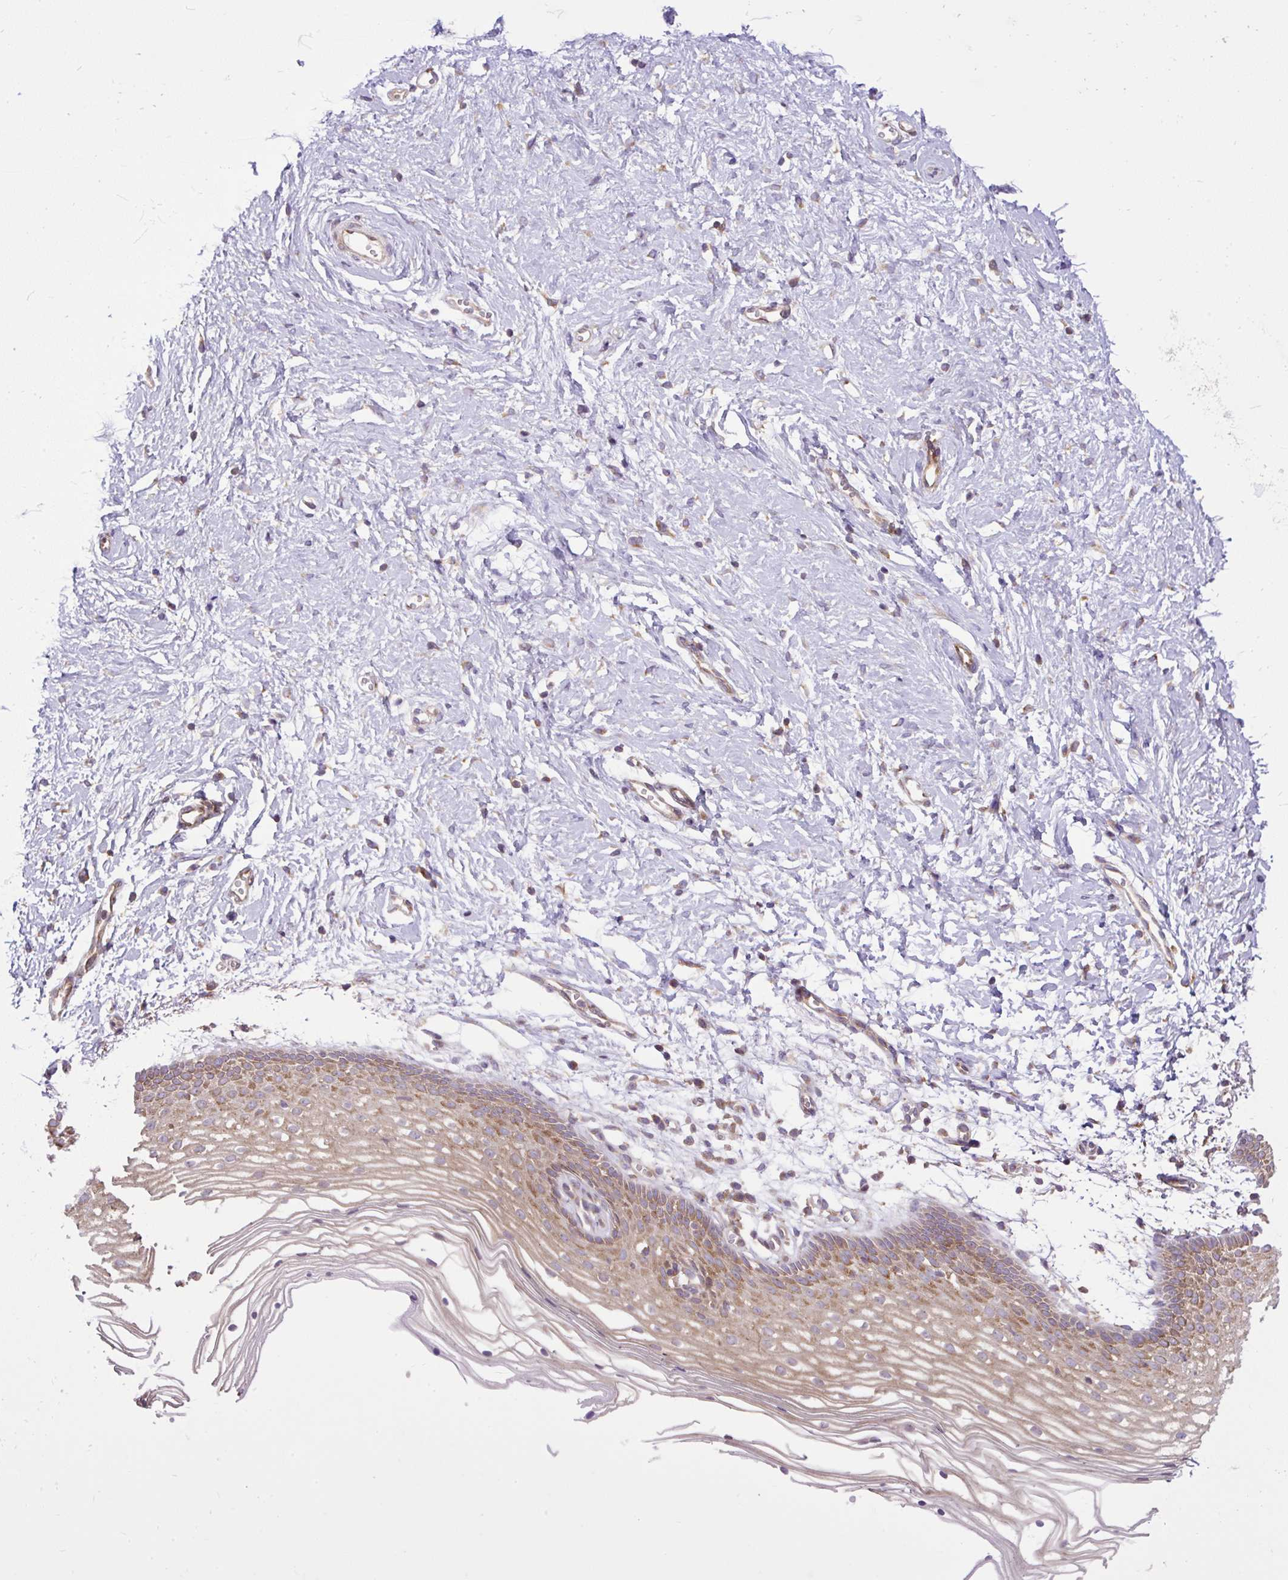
{"staining": {"intensity": "moderate", "quantity": "25%-75%", "location": "cytoplasmic/membranous"}, "tissue": "vagina", "cell_type": "Squamous epithelial cells", "image_type": "normal", "snomed": [{"axis": "morphology", "description": "Normal tissue, NOS"}, {"axis": "topography", "description": "Vagina"}], "caption": "IHC (DAB) staining of normal vagina demonstrates moderate cytoplasmic/membranous protein positivity in about 25%-75% of squamous epithelial cells. Nuclei are stained in blue.", "gene": "TRIM17", "patient": {"sex": "female", "age": 56}}